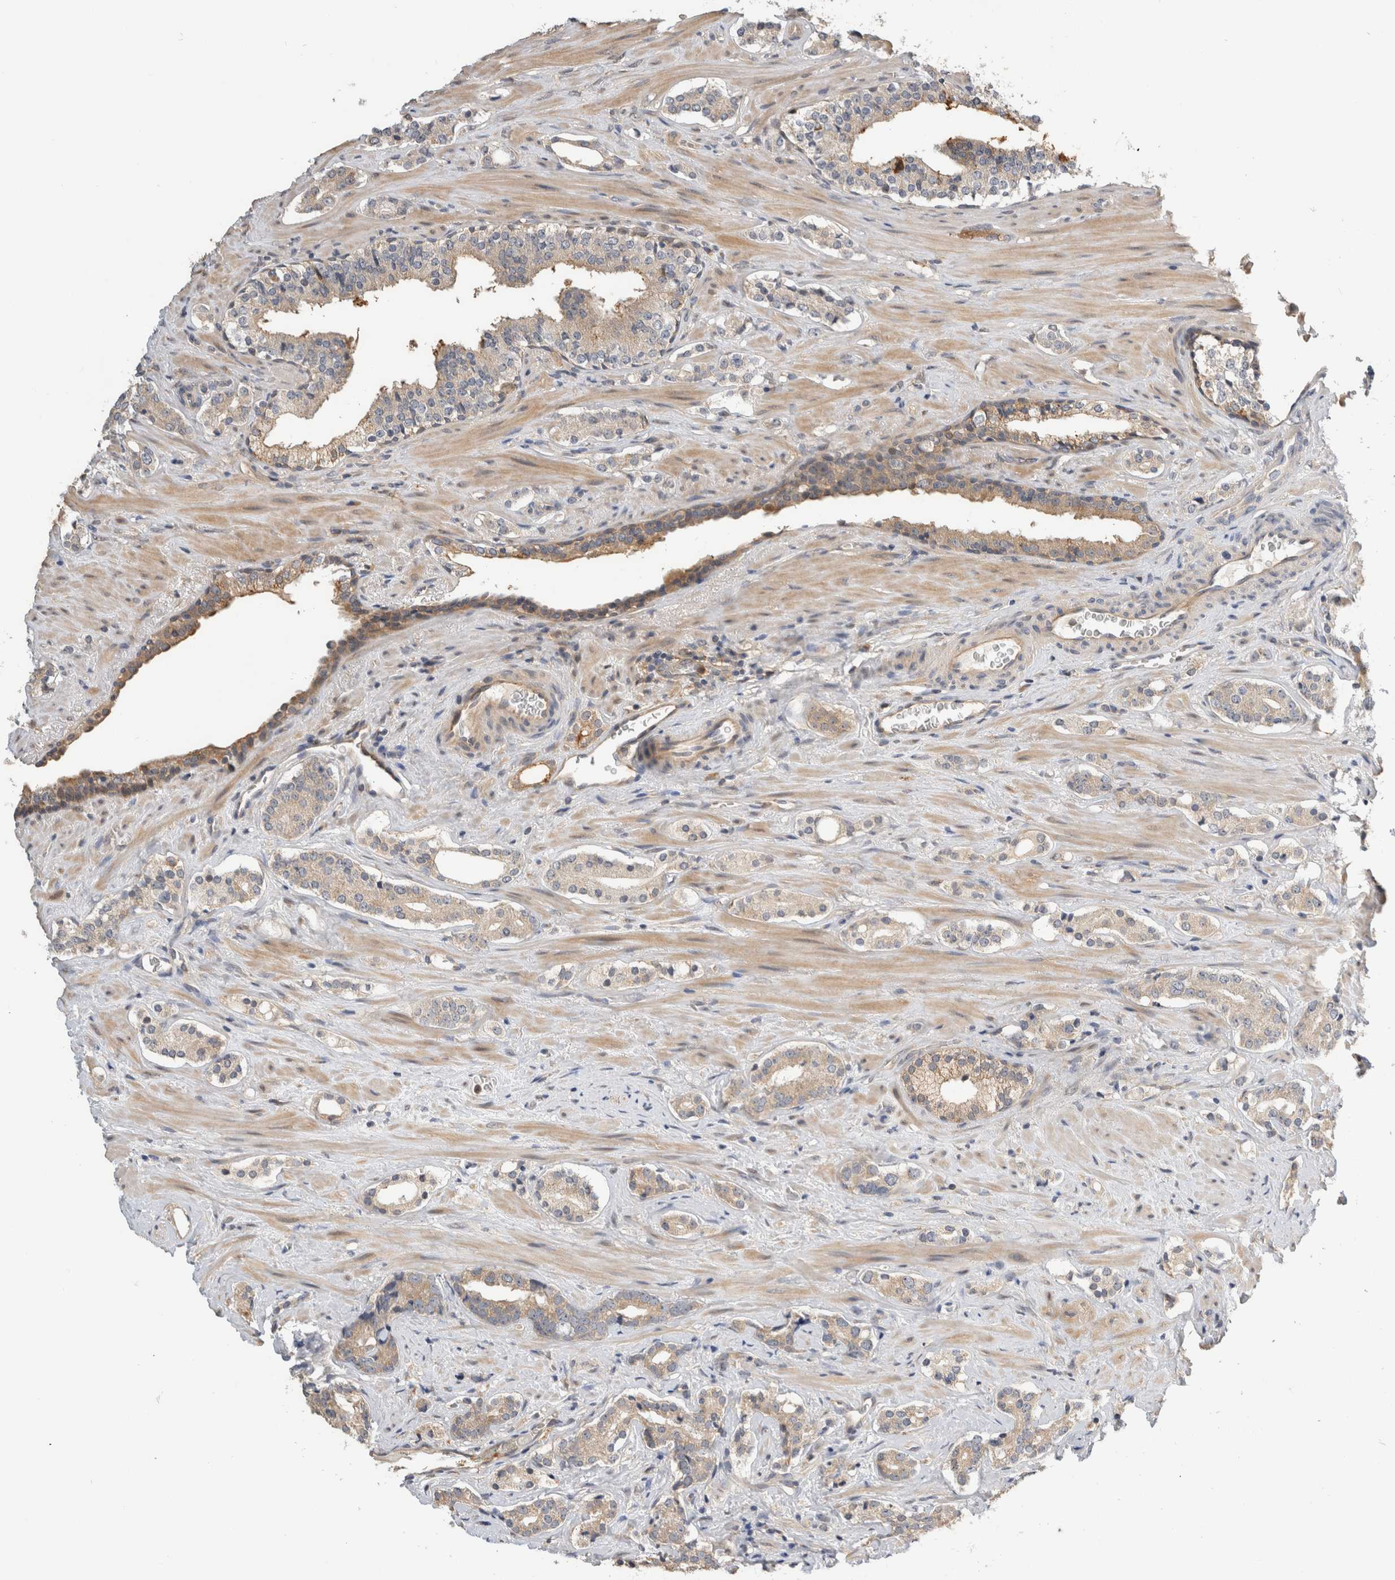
{"staining": {"intensity": "weak", "quantity": "25%-75%", "location": "cytoplasmic/membranous"}, "tissue": "prostate cancer", "cell_type": "Tumor cells", "image_type": "cancer", "snomed": [{"axis": "morphology", "description": "Adenocarcinoma, High grade"}, {"axis": "topography", "description": "Prostate"}], "caption": "This image exhibits immunohistochemistry (IHC) staining of prostate cancer, with low weak cytoplasmic/membranous expression in approximately 25%-75% of tumor cells.", "gene": "PGM1", "patient": {"sex": "male", "age": 71}}